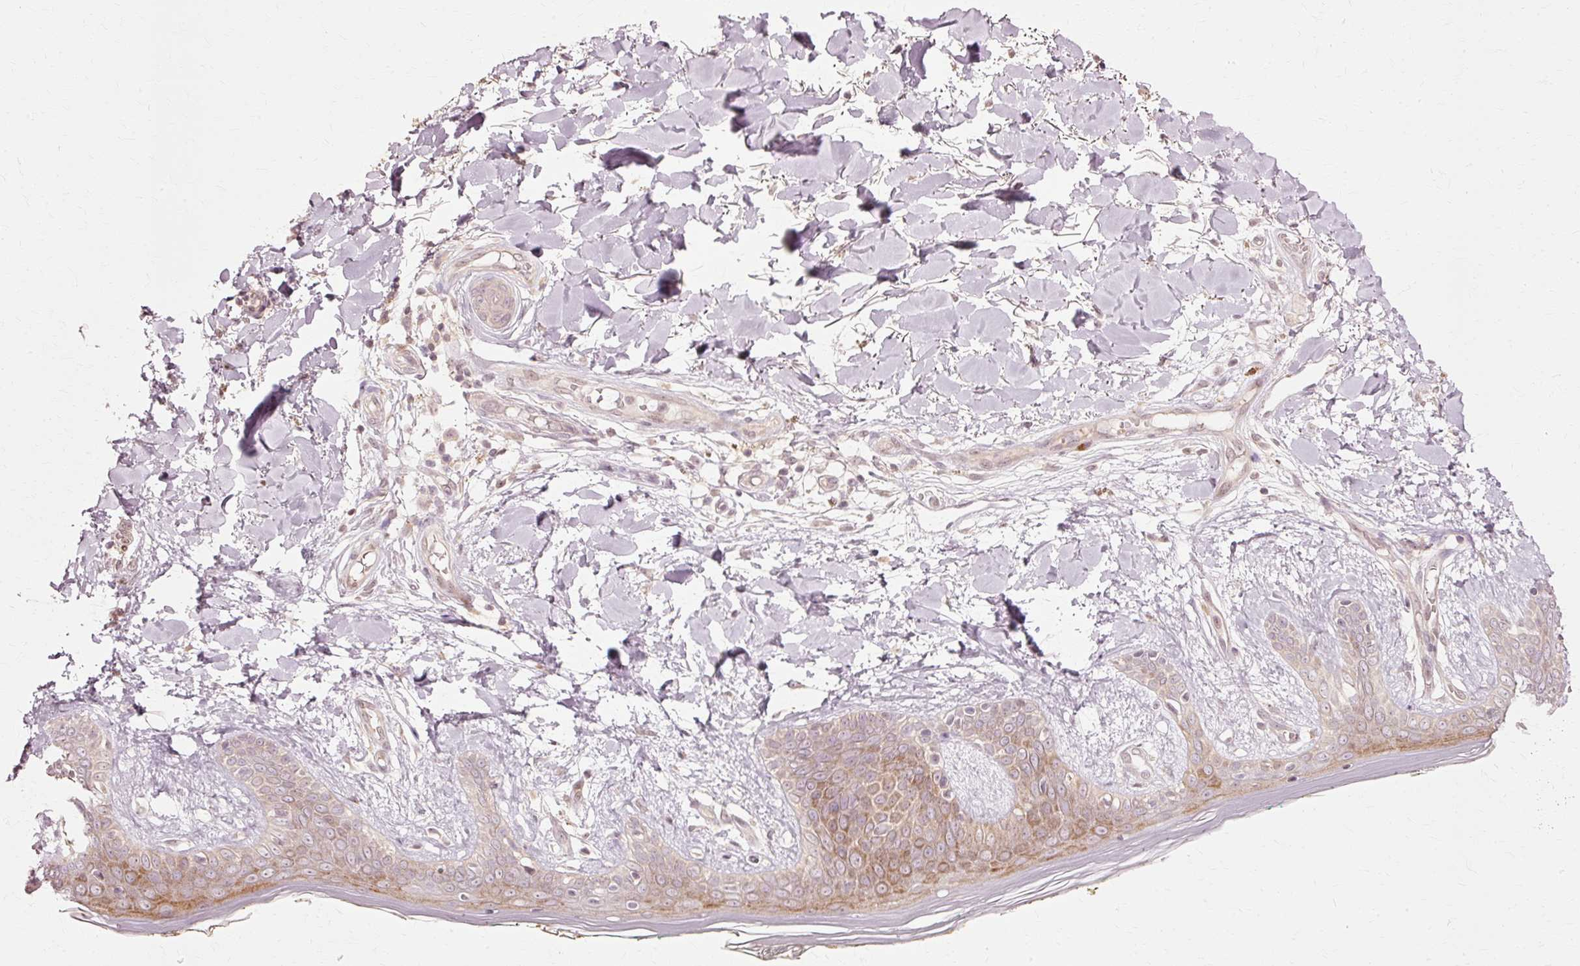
{"staining": {"intensity": "weak", "quantity": ">75%", "location": "cytoplasmic/membranous"}, "tissue": "skin", "cell_type": "Fibroblasts", "image_type": "normal", "snomed": [{"axis": "morphology", "description": "Normal tissue, NOS"}, {"axis": "topography", "description": "Skin"}], "caption": "A micrograph showing weak cytoplasmic/membranous staining in about >75% of fibroblasts in normal skin, as visualized by brown immunohistochemical staining.", "gene": "RGPD5", "patient": {"sex": "female", "age": 34}}